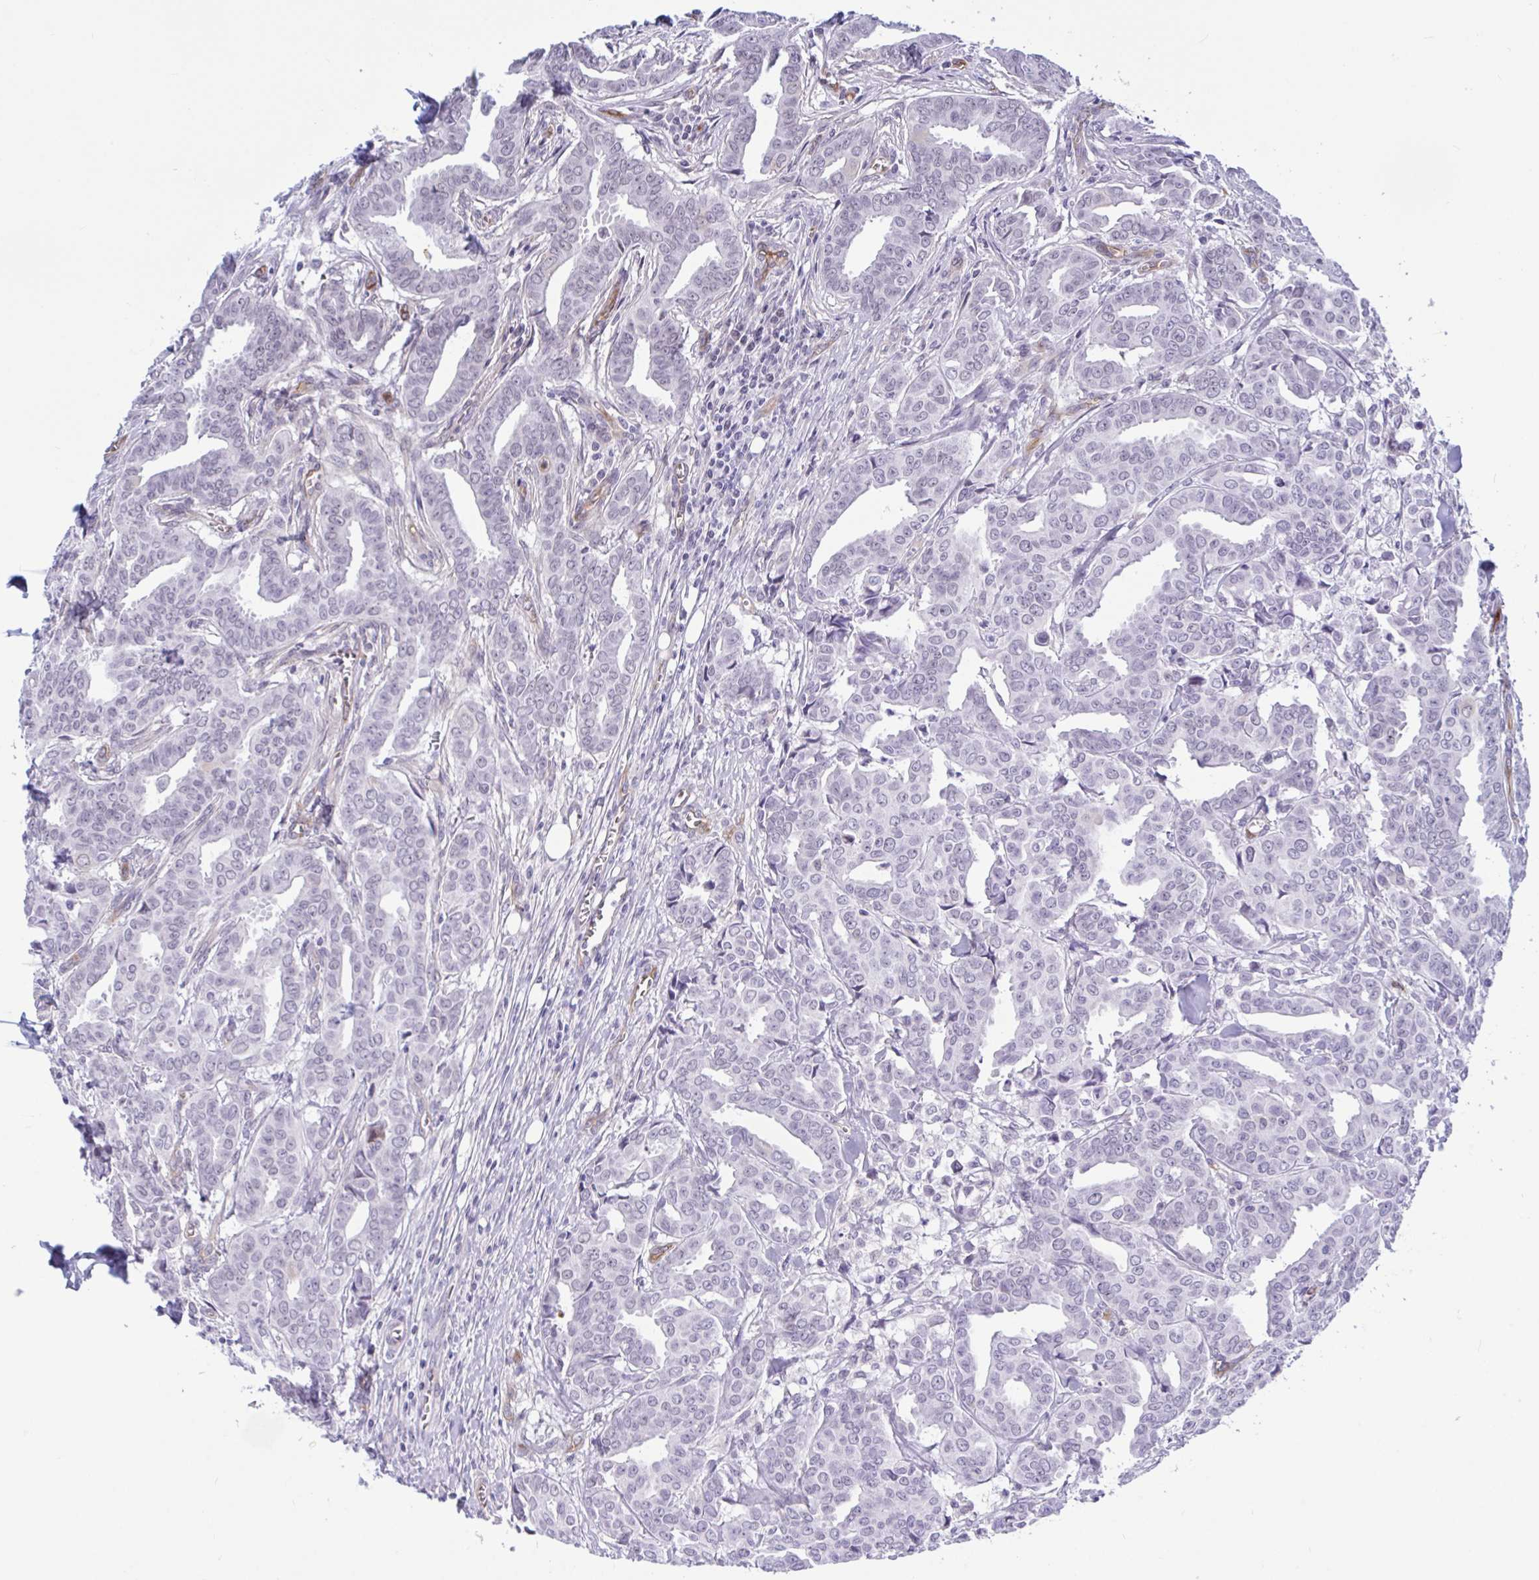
{"staining": {"intensity": "negative", "quantity": "none", "location": "none"}, "tissue": "breast cancer", "cell_type": "Tumor cells", "image_type": "cancer", "snomed": [{"axis": "morphology", "description": "Duct carcinoma"}, {"axis": "topography", "description": "Breast"}], "caption": "There is no significant staining in tumor cells of breast cancer (infiltrating ductal carcinoma). (Brightfield microscopy of DAB (3,3'-diaminobenzidine) immunohistochemistry (IHC) at high magnification).", "gene": "EML1", "patient": {"sex": "female", "age": 45}}